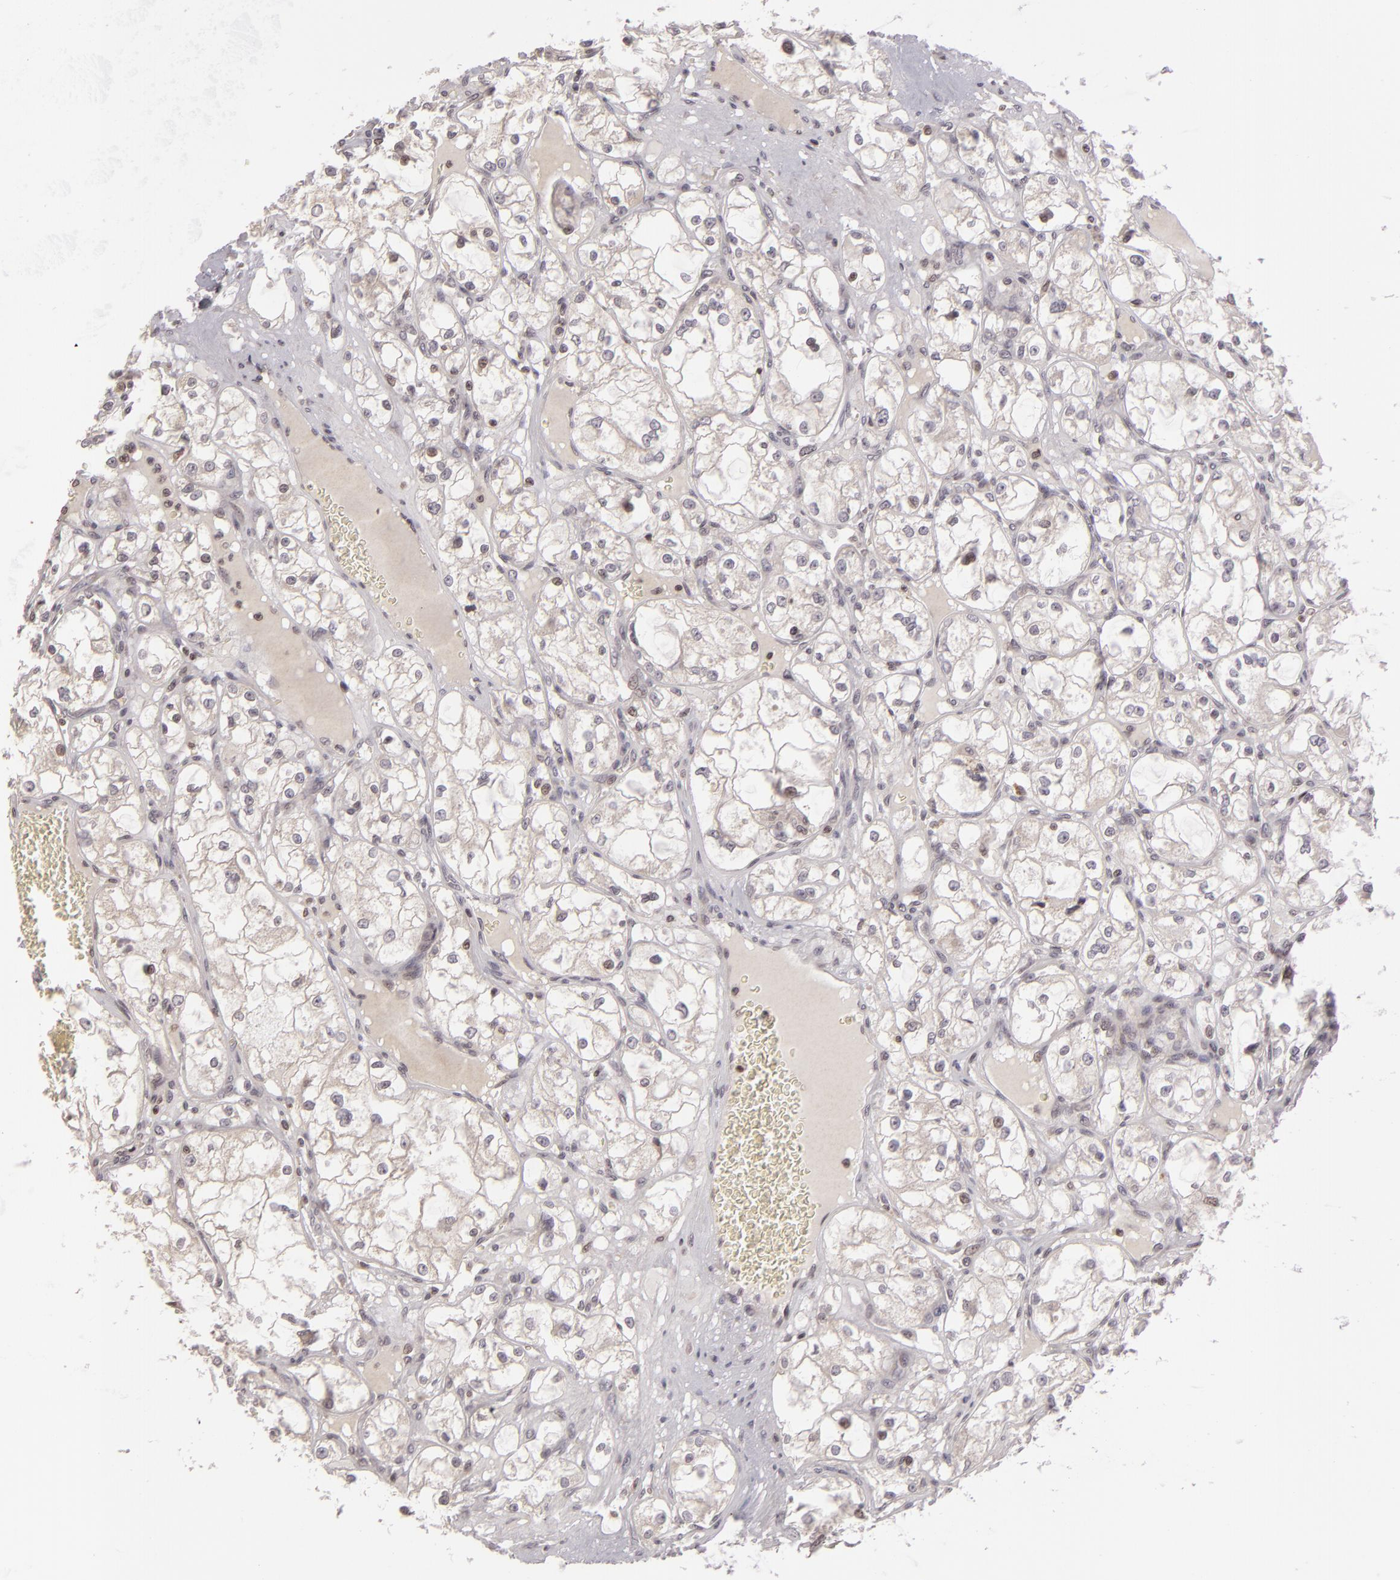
{"staining": {"intensity": "weak", "quantity": "<25%", "location": "nuclear"}, "tissue": "renal cancer", "cell_type": "Tumor cells", "image_type": "cancer", "snomed": [{"axis": "morphology", "description": "Adenocarcinoma, NOS"}, {"axis": "topography", "description": "Kidney"}], "caption": "High power microscopy photomicrograph of an immunohistochemistry histopathology image of renal cancer, revealing no significant expression in tumor cells.", "gene": "AKAP6", "patient": {"sex": "male", "age": 61}}